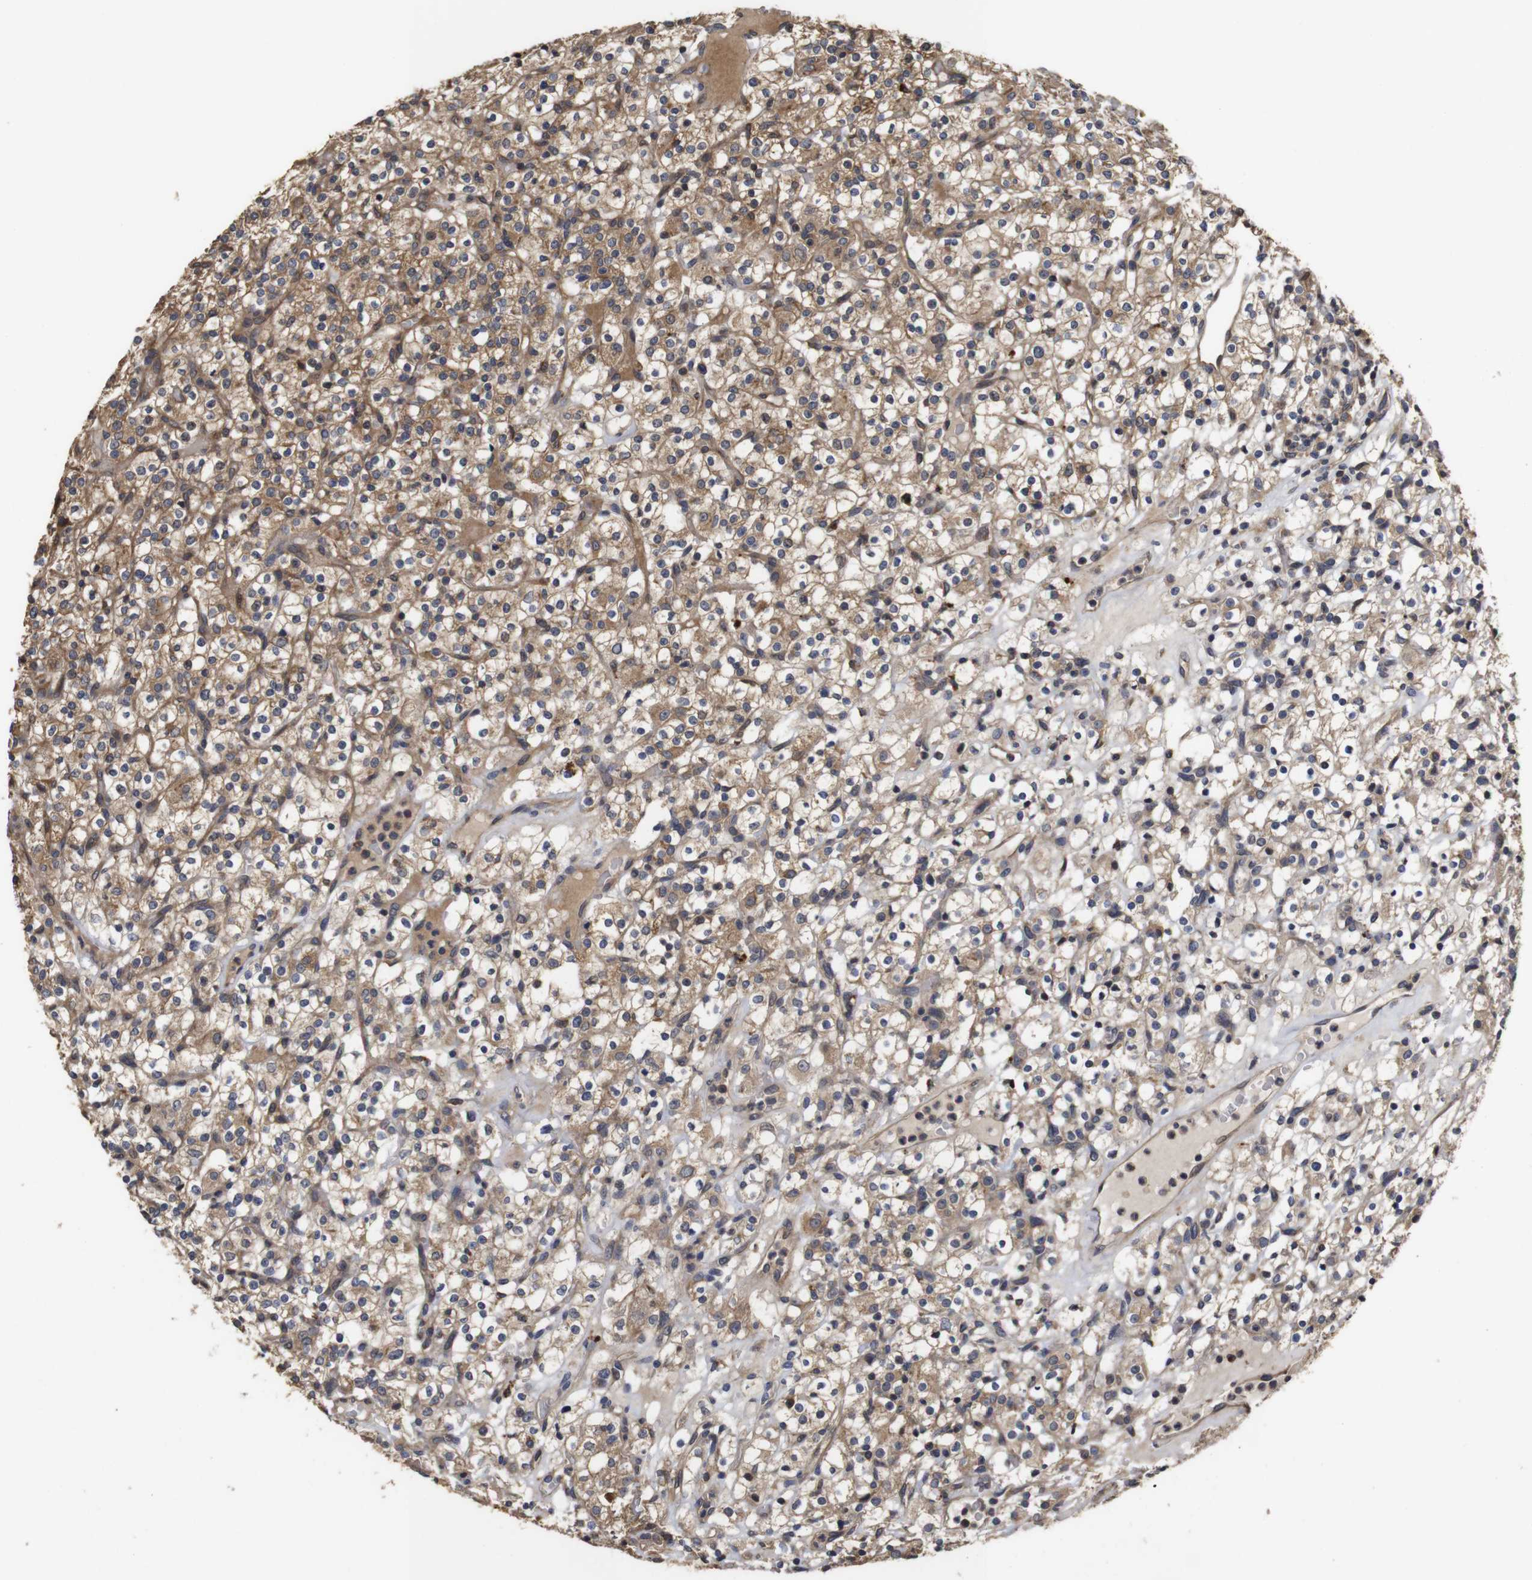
{"staining": {"intensity": "moderate", "quantity": ">75%", "location": "cytoplasmic/membranous"}, "tissue": "renal cancer", "cell_type": "Tumor cells", "image_type": "cancer", "snomed": [{"axis": "morphology", "description": "Normal tissue, NOS"}, {"axis": "morphology", "description": "Adenocarcinoma, NOS"}, {"axis": "topography", "description": "Kidney"}], "caption": "Renal cancer tissue reveals moderate cytoplasmic/membranous staining in approximately >75% of tumor cells, visualized by immunohistochemistry.", "gene": "PTPN14", "patient": {"sex": "female", "age": 72}}